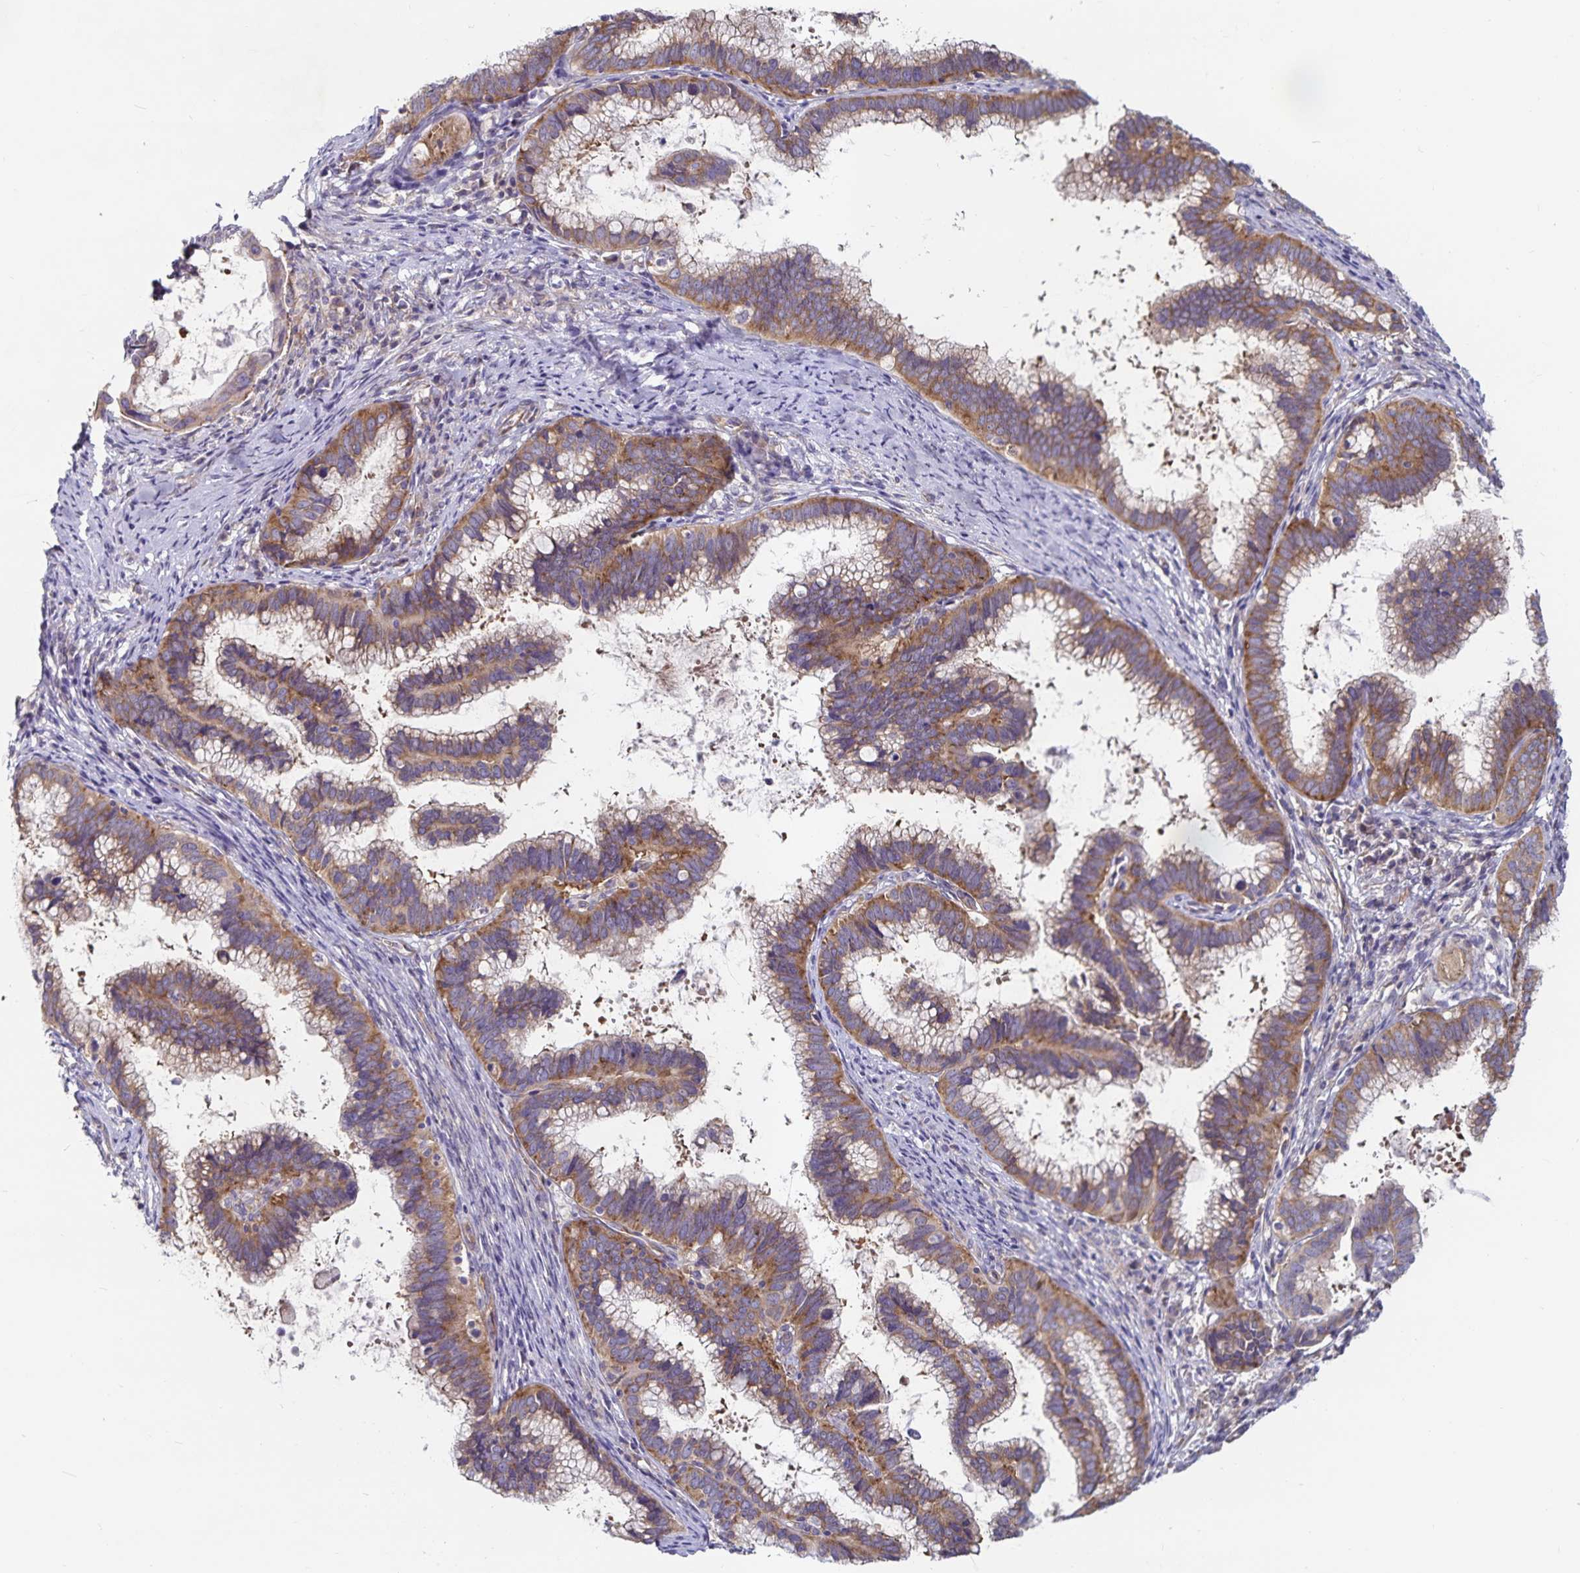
{"staining": {"intensity": "moderate", "quantity": ">75%", "location": "cytoplasmic/membranous"}, "tissue": "cervical cancer", "cell_type": "Tumor cells", "image_type": "cancer", "snomed": [{"axis": "morphology", "description": "Adenocarcinoma, NOS"}, {"axis": "topography", "description": "Cervix"}], "caption": "Protein analysis of cervical cancer tissue displays moderate cytoplasmic/membranous staining in about >75% of tumor cells.", "gene": "FAM120A", "patient": {"sex": "female", "age": 61}}